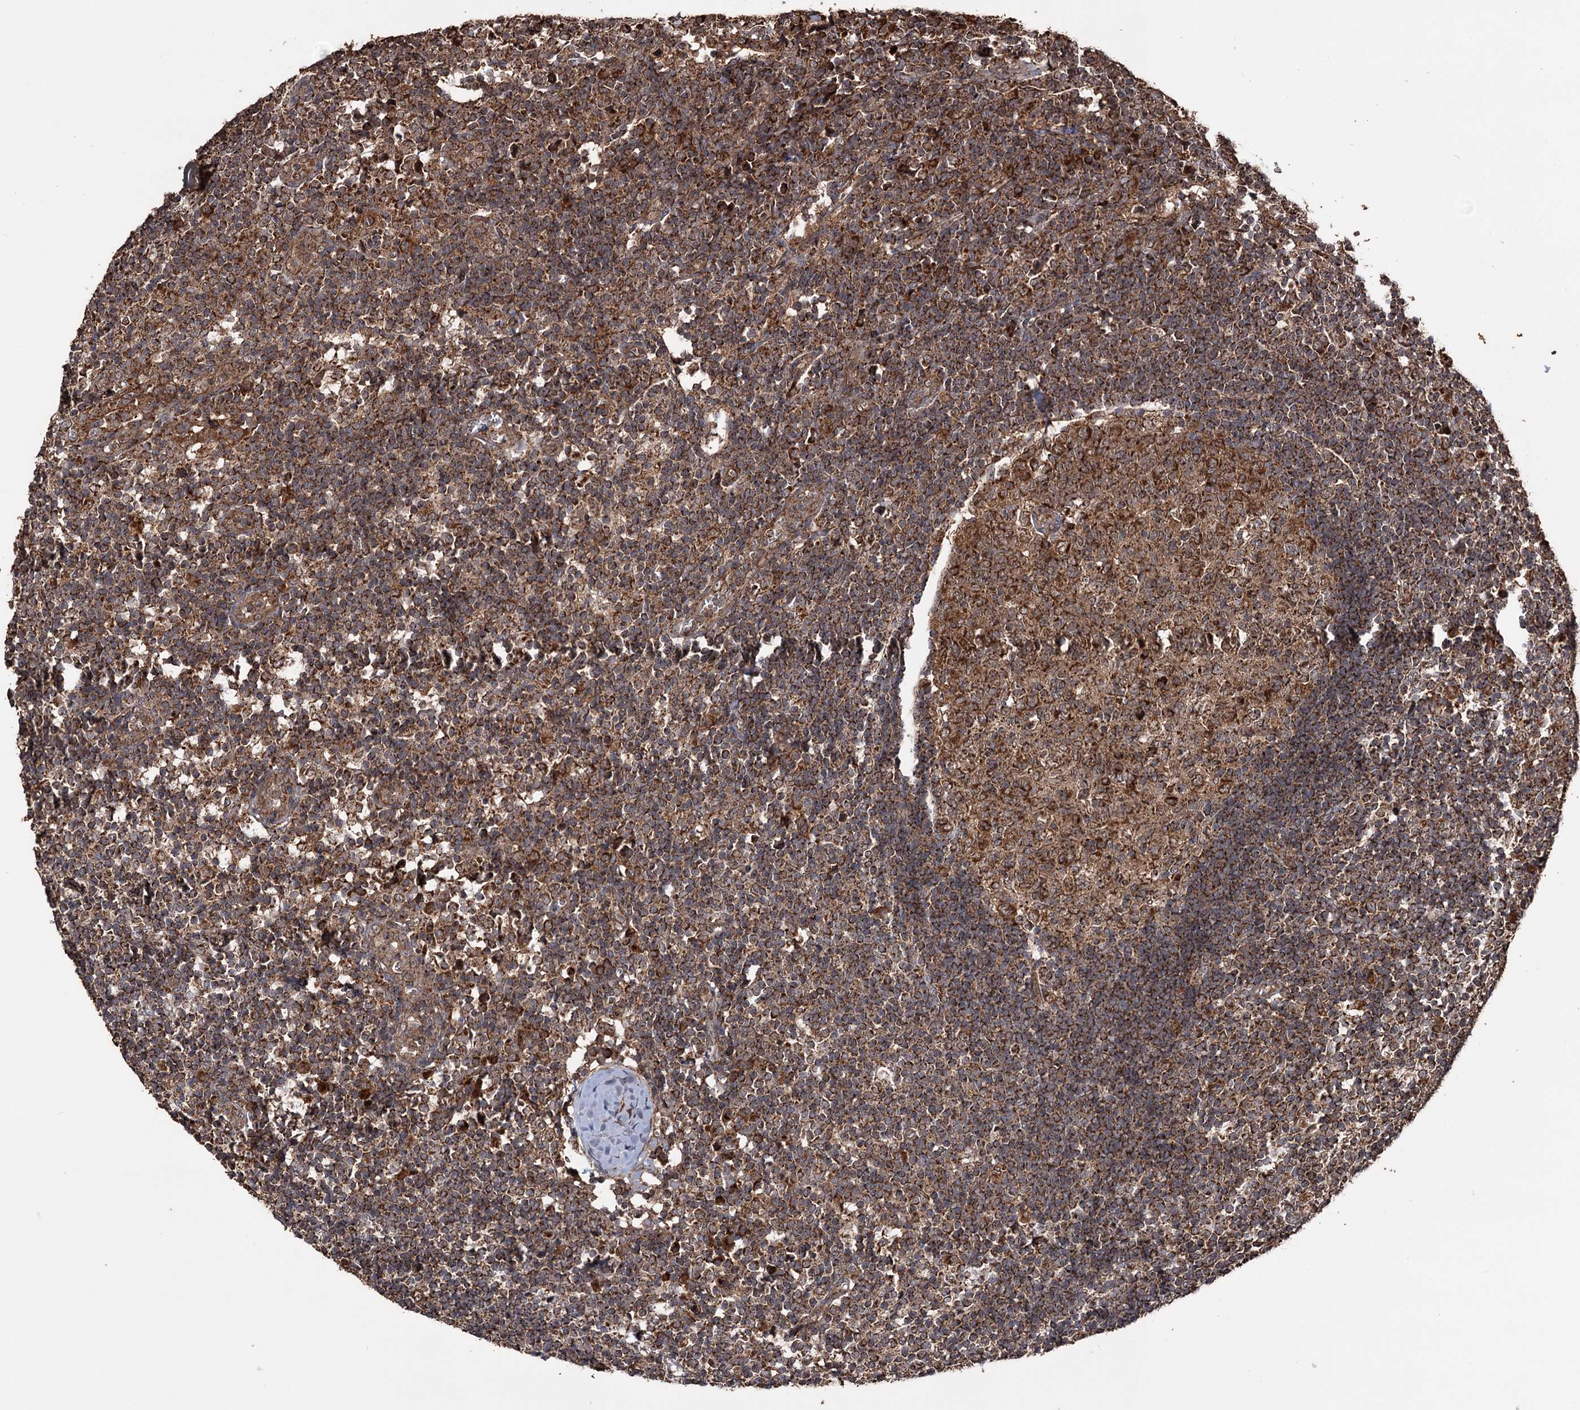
{"staining": {"intensity": "strong", "quantity": ">75%", "location": "cytoplasmic/membranous"}, "tissue": "lymph node", "cell_type": "Germinal center cells", "image_type": "normal", "snomed": [{"axis": "morphology", "description": "Normal tissue, NOS"}, {"axis": "morphology", "description": "Squamous cell carcinoma, metastatic, NOS"}, {"axis": "topography", "description": "Lymph node"}], "caption": "Approximately >75% of germinal center cells in benign human lymph node exhibit strong cytoplasmic/membranous protein positivity as visualized by brown immunohistochemical staining.", "gene": "IPO4", "patient": {"sex": "male", "age": 73}}